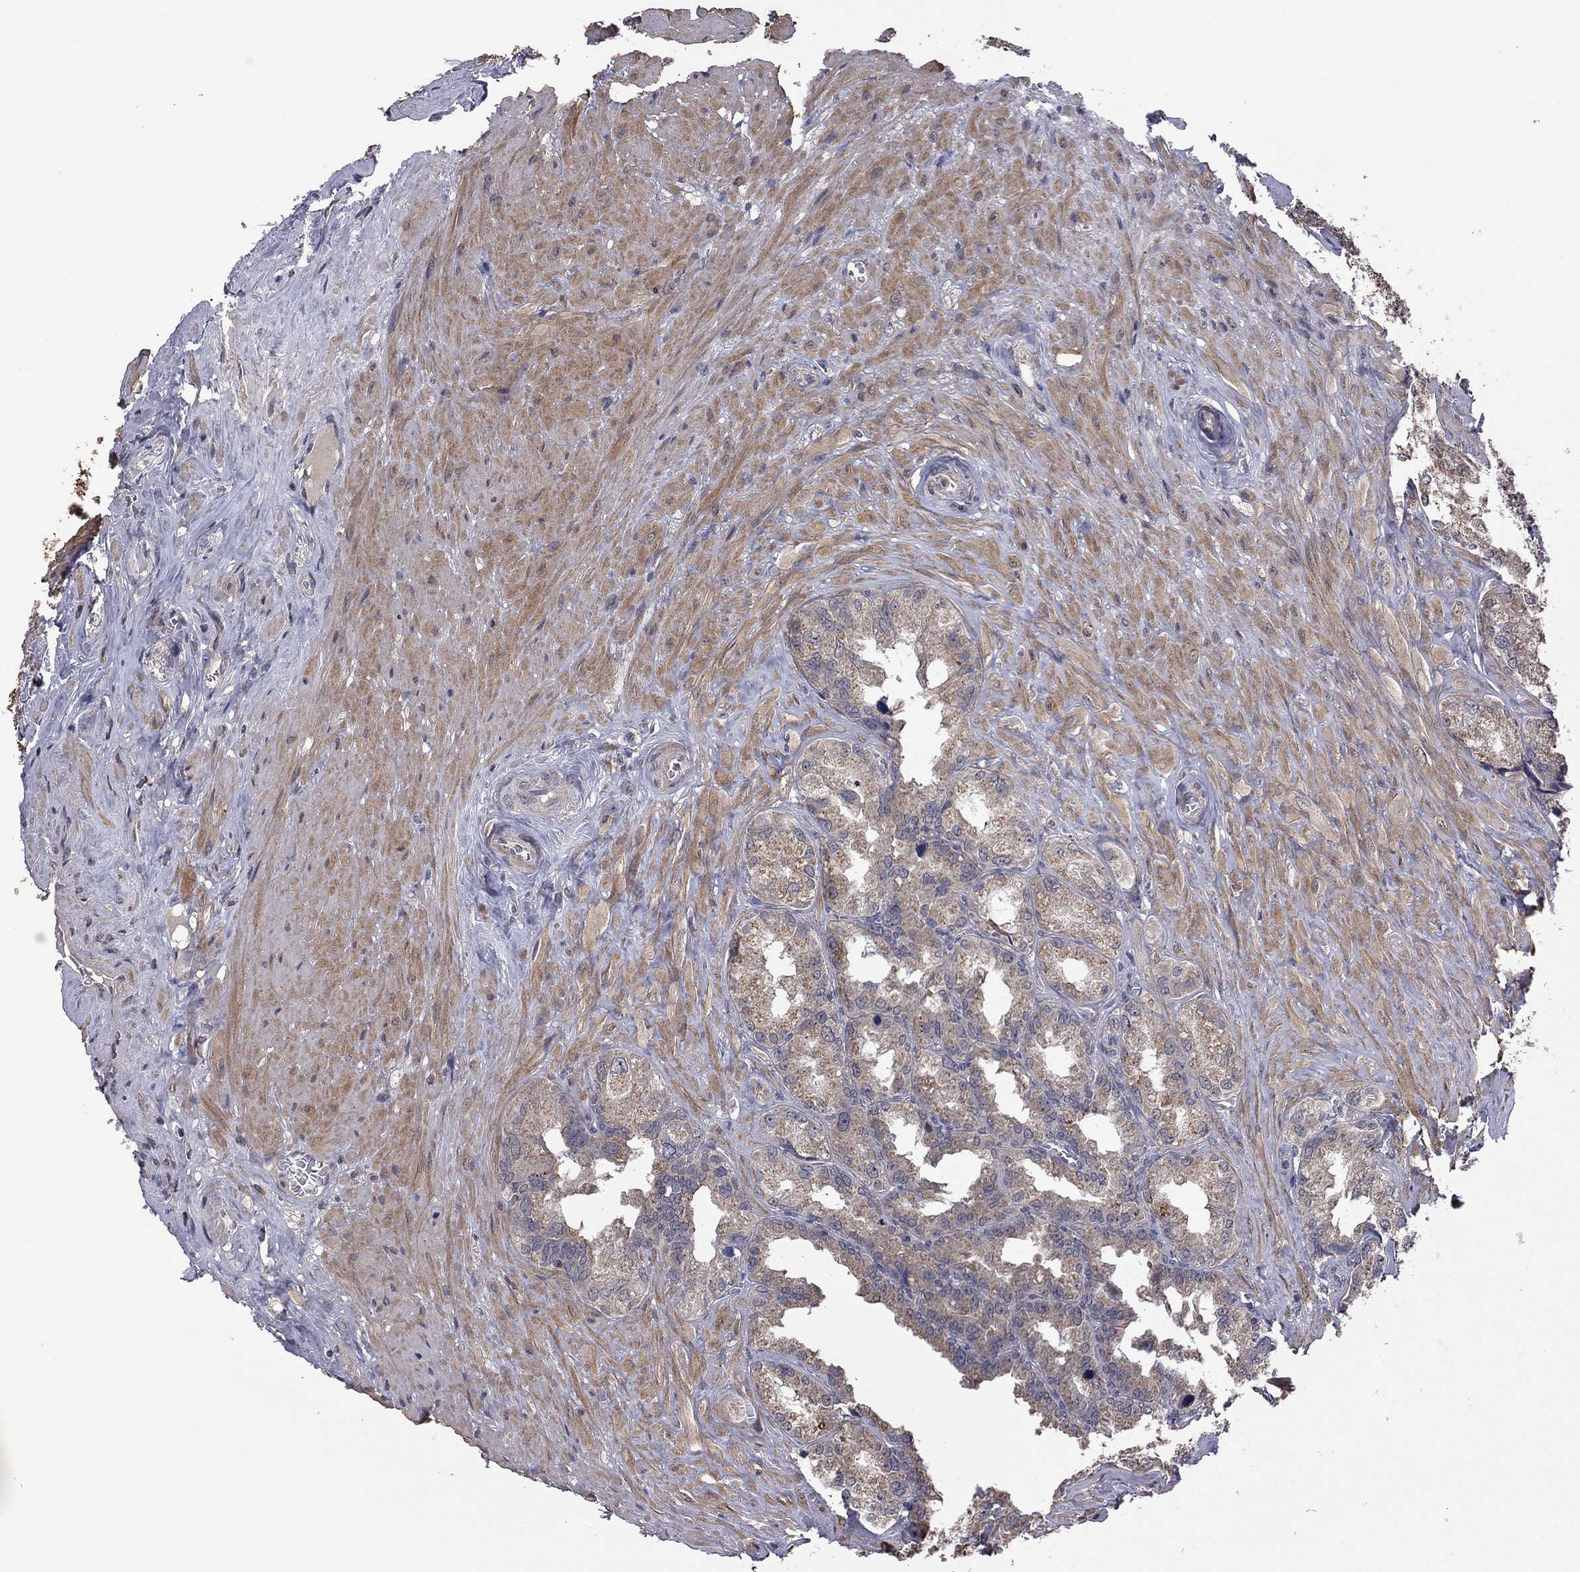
{"staining": {"intensity": "weak", "quantity": ">75%", "location": "cytoplasmic/membranous"}, "tissue": "seminal vesicle", "cell_type": "Glandular cells", "image_type": "normal", "snomed": [{"axis": "morphology", "description": "Normal tissue, NOS"}, {"axis": "topography", "description": "Seminal veicle"}], "caption": "Seminal vesicle stained with DAB IHC displays low levels of weak cytoplasmic/membranous staining in about >75% of glandular cells.", "gene": "TSNARE1", "patient": {"sex": "male", "age": 72}}